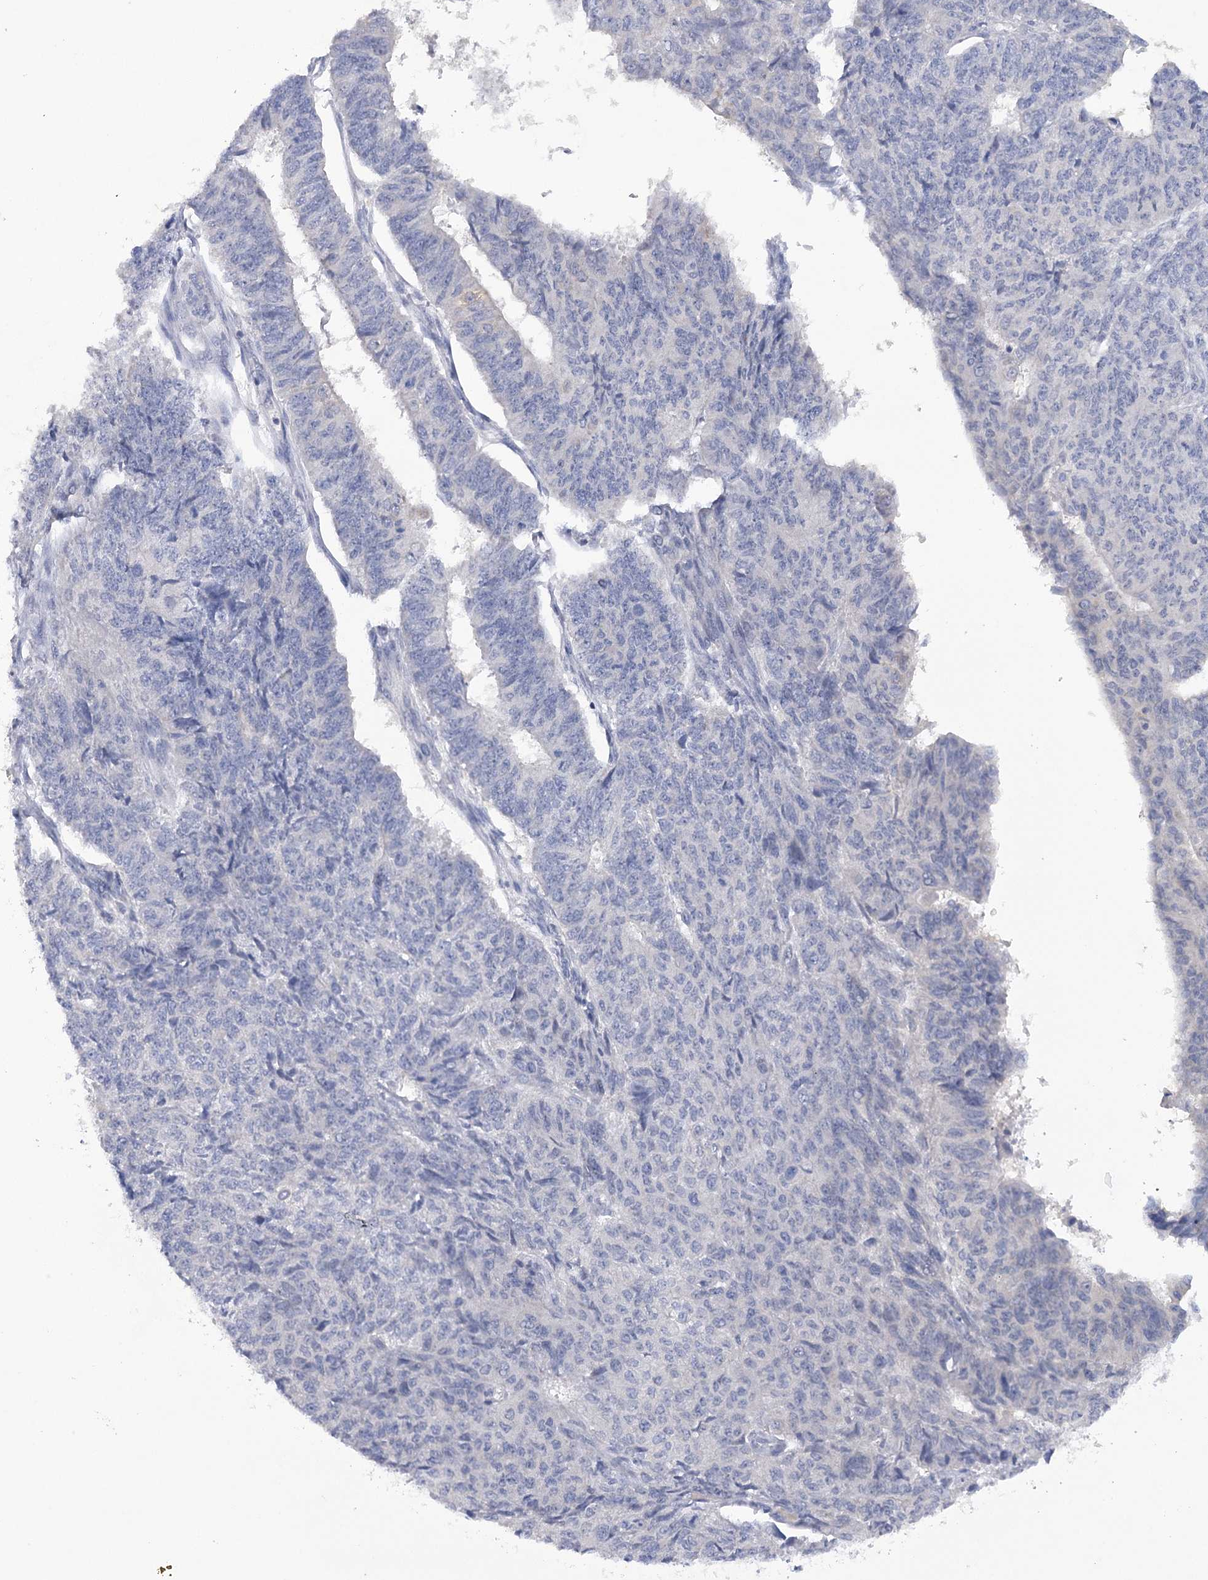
{"staining": {"intensity": "negative", "quantity": "none", "location": "none"}, "tissue": "endometrial cancer", "cell_type": "Tumor cells", "image_type": "cancer", "snomed": [{"axis": "morphology", "description": "Adenocarcinoma, NOS"}, {"axis": "topography", "description": "Endometrium"}], "caption": "Human endometrial cancer (adenocarcinoma) stained for a protein using IHC reveals no positivity in tumor cells.", "gene": "DCUN1D1", "patient": {"sex": "female", "age": 32}}